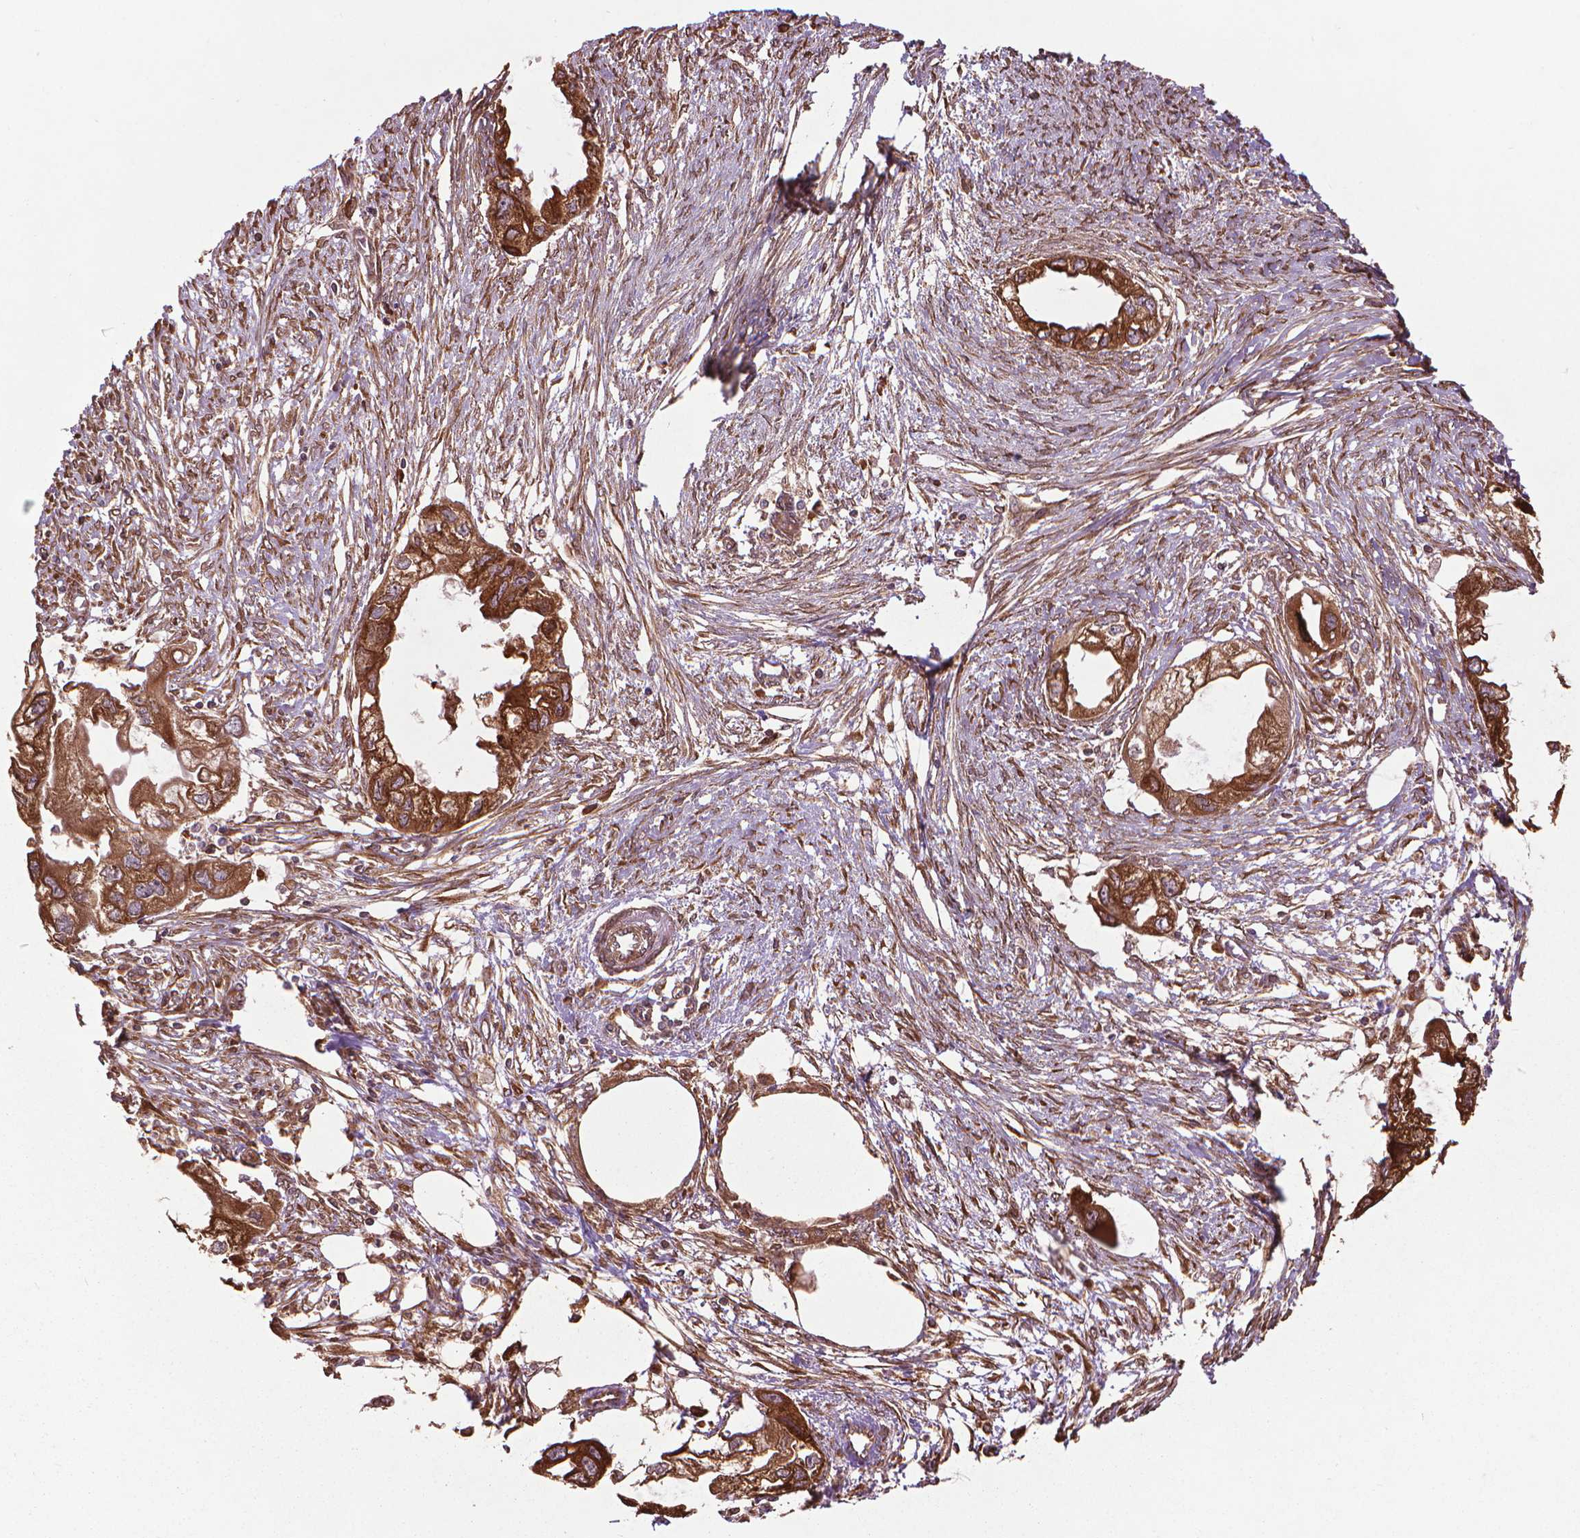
{"staining": {"intensity": "strong", "quantity": ">75%", "location": "cytoplasmic/membranous"}, "tissue": "endometrial cancer", "cell_type": "Tumor cells", "image_type": "cancer", "snomed": [{"axis": "morphology", "description": "Adenocarcinoma, NOS"}, {"axis": "morphology", "description": "Adenocarcinoma, metastatic, NOS"}, {"axis": "topography", "description": "Adipose tissue"}, {"axis": "topography", "description": "Endometrium"}], "caption": "The photomicrograph shows immunohistochemical staining of metastatic adenocarcinoma (endometrial). There is strong cytoplasmic/membranous expression is present in about >75% of tumor cells.", "gene": "GAS1", "patient": {"sex": "female", "age": 67}}